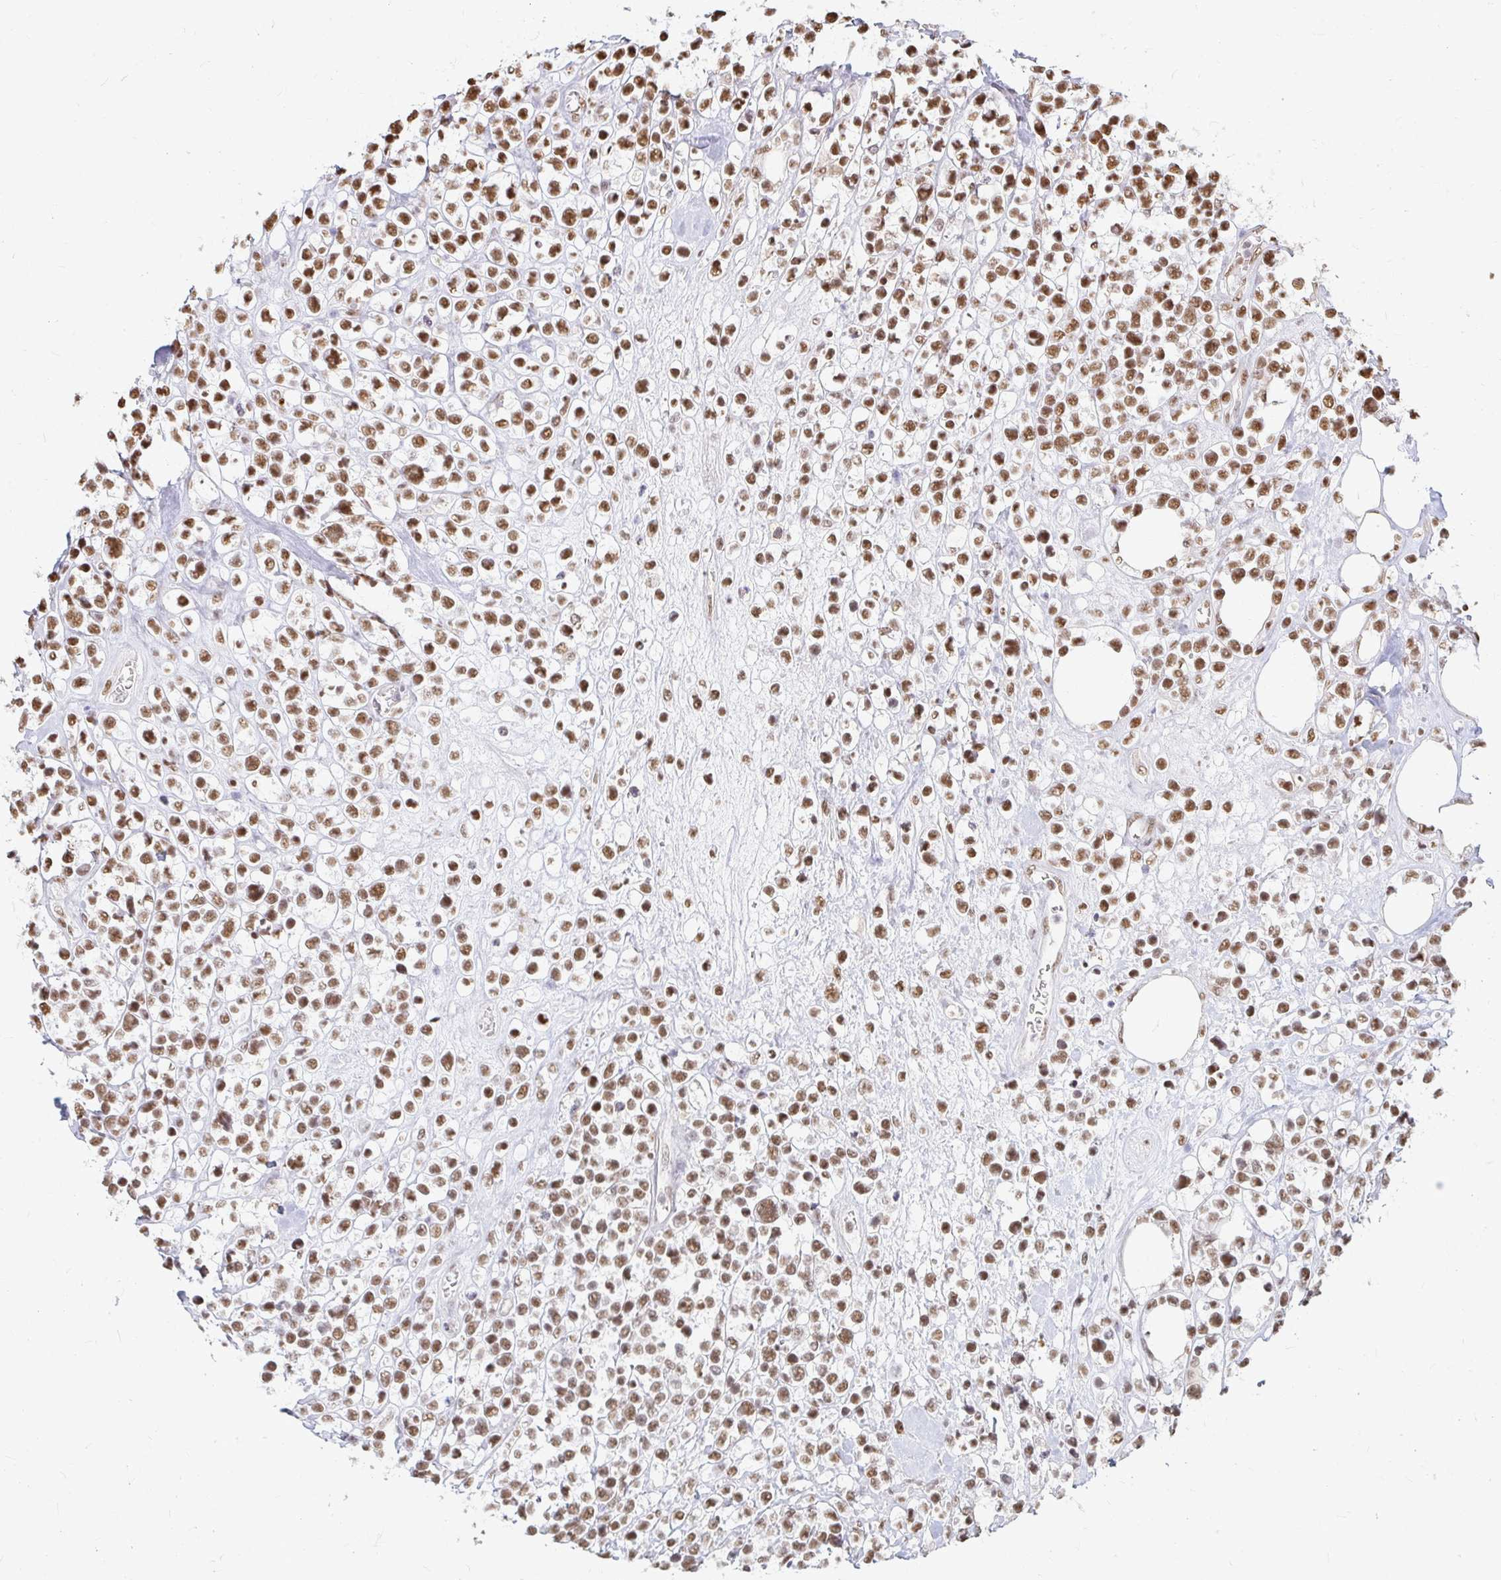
{"staining": {"intensity": "moderate", "quantity": ">75%", "location": "nuclear"}, "tissue": "lymphoma", "cell_type": "Tumor cells", "image_type": "cancer", "snomed": [{"axis": "morphology", "description": "Malignant lymphoma, non-Hodgkin's type, Low grade"}, {"axis": "topography", "description": "Lymph node"}], "caption": "A brown stain shows moderate nuclear positivity of a protein in lymphoma tumor cells. The staining is performed using DAB (3,3'-diaminobenzidine) brown chromogen to label protein expression. The nuclei are counter-stained blue using hematoxylin.", "gene": "HNRNPU", "patient": {"sex": "male", "age": 60}}